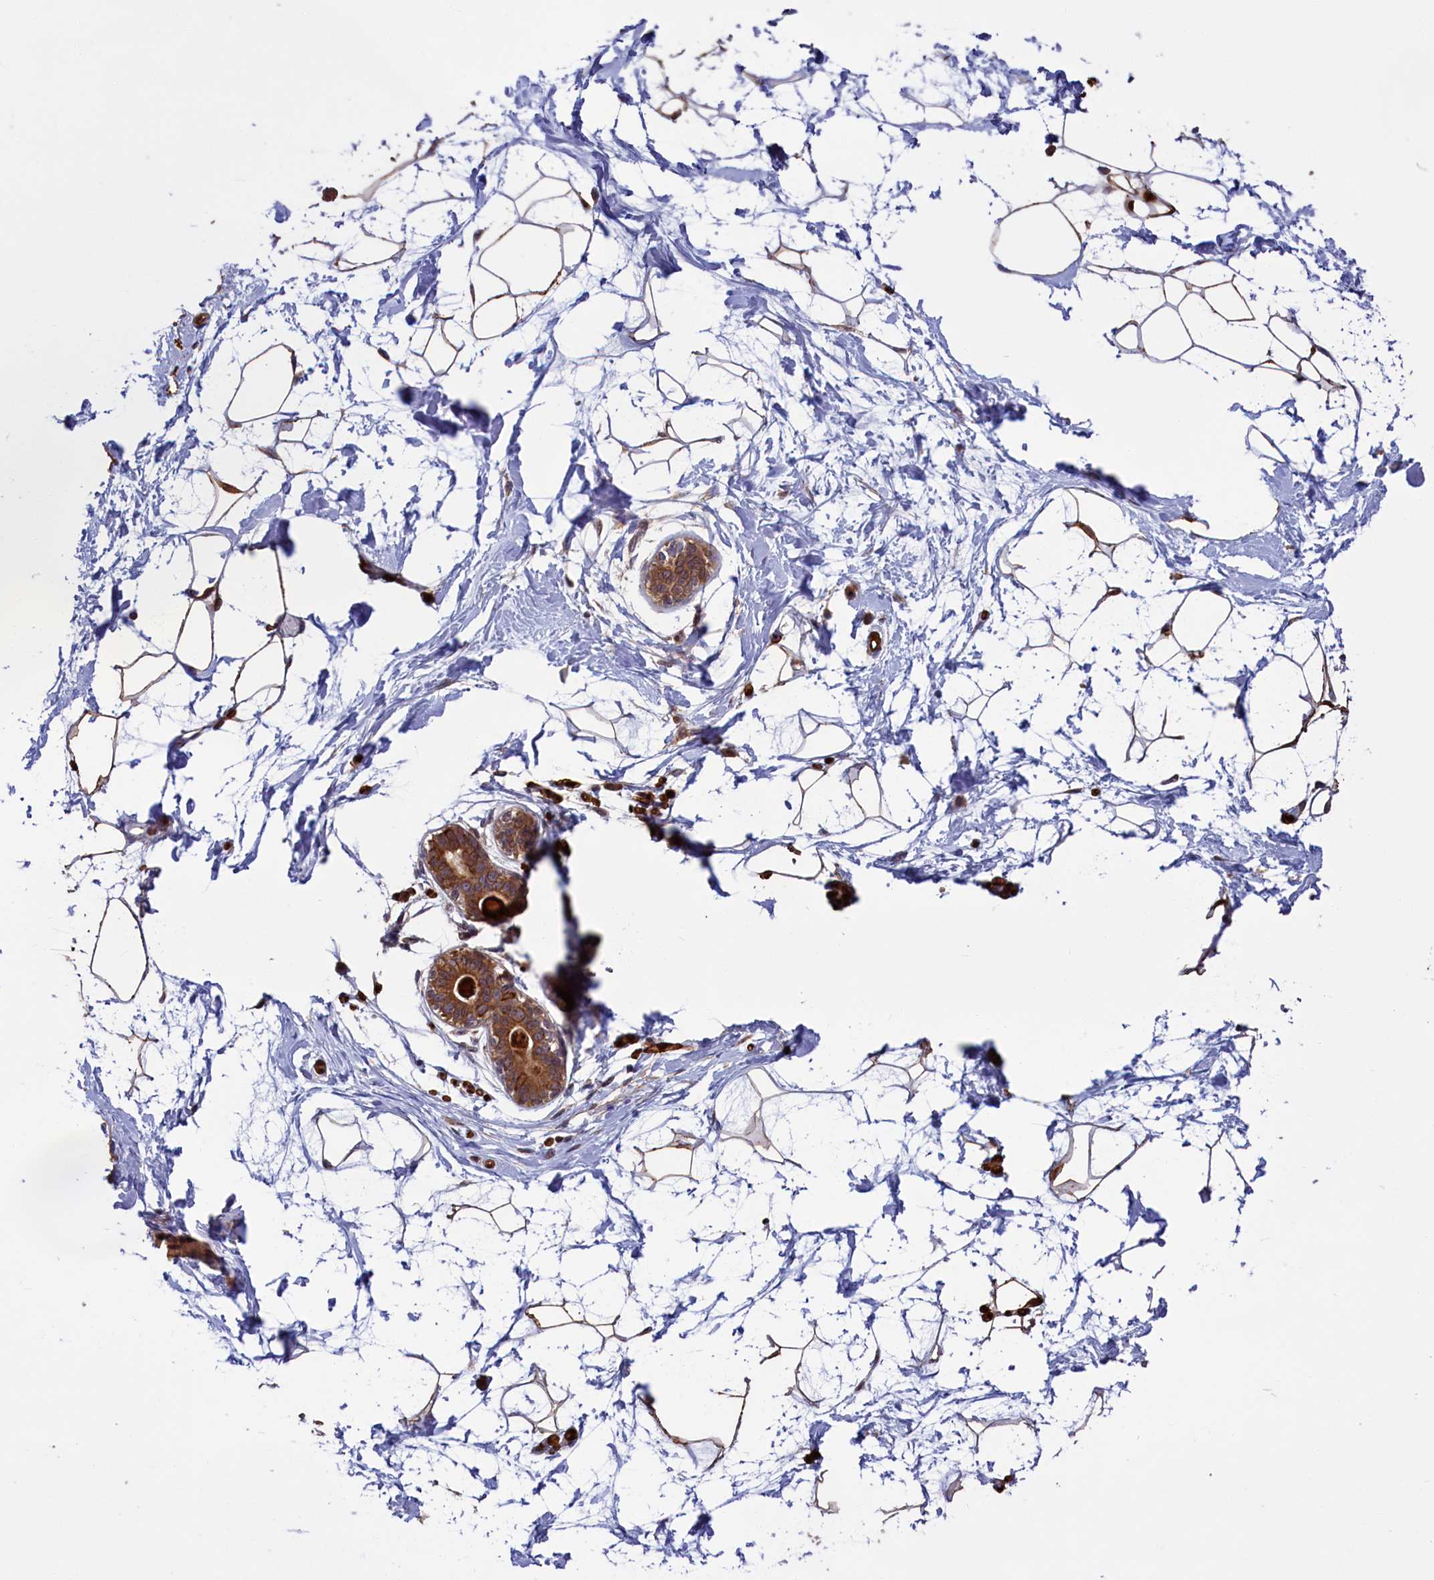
{"staining": {"intensity": "strong", "quantity": ">75%", "location": "cytoplasmic/membranous"}, "tissue": "breast", "cell_type": "Adipocytes", "image_type": "normal", "snomed": [{"axis": "morphology", "description": "Normal tissue, NOS"}, {"axis": "topography", "description": "Breast"}], "caption": "Protein staining reveals strong cytoplasmic/membranous staining in about >75% of adipocytes in normal breast. The protein of interest is shown in brown color, while the nuclei are stained blue.", "gene": "DENND1B", "patient": {"sex": "female", "age": 45}}